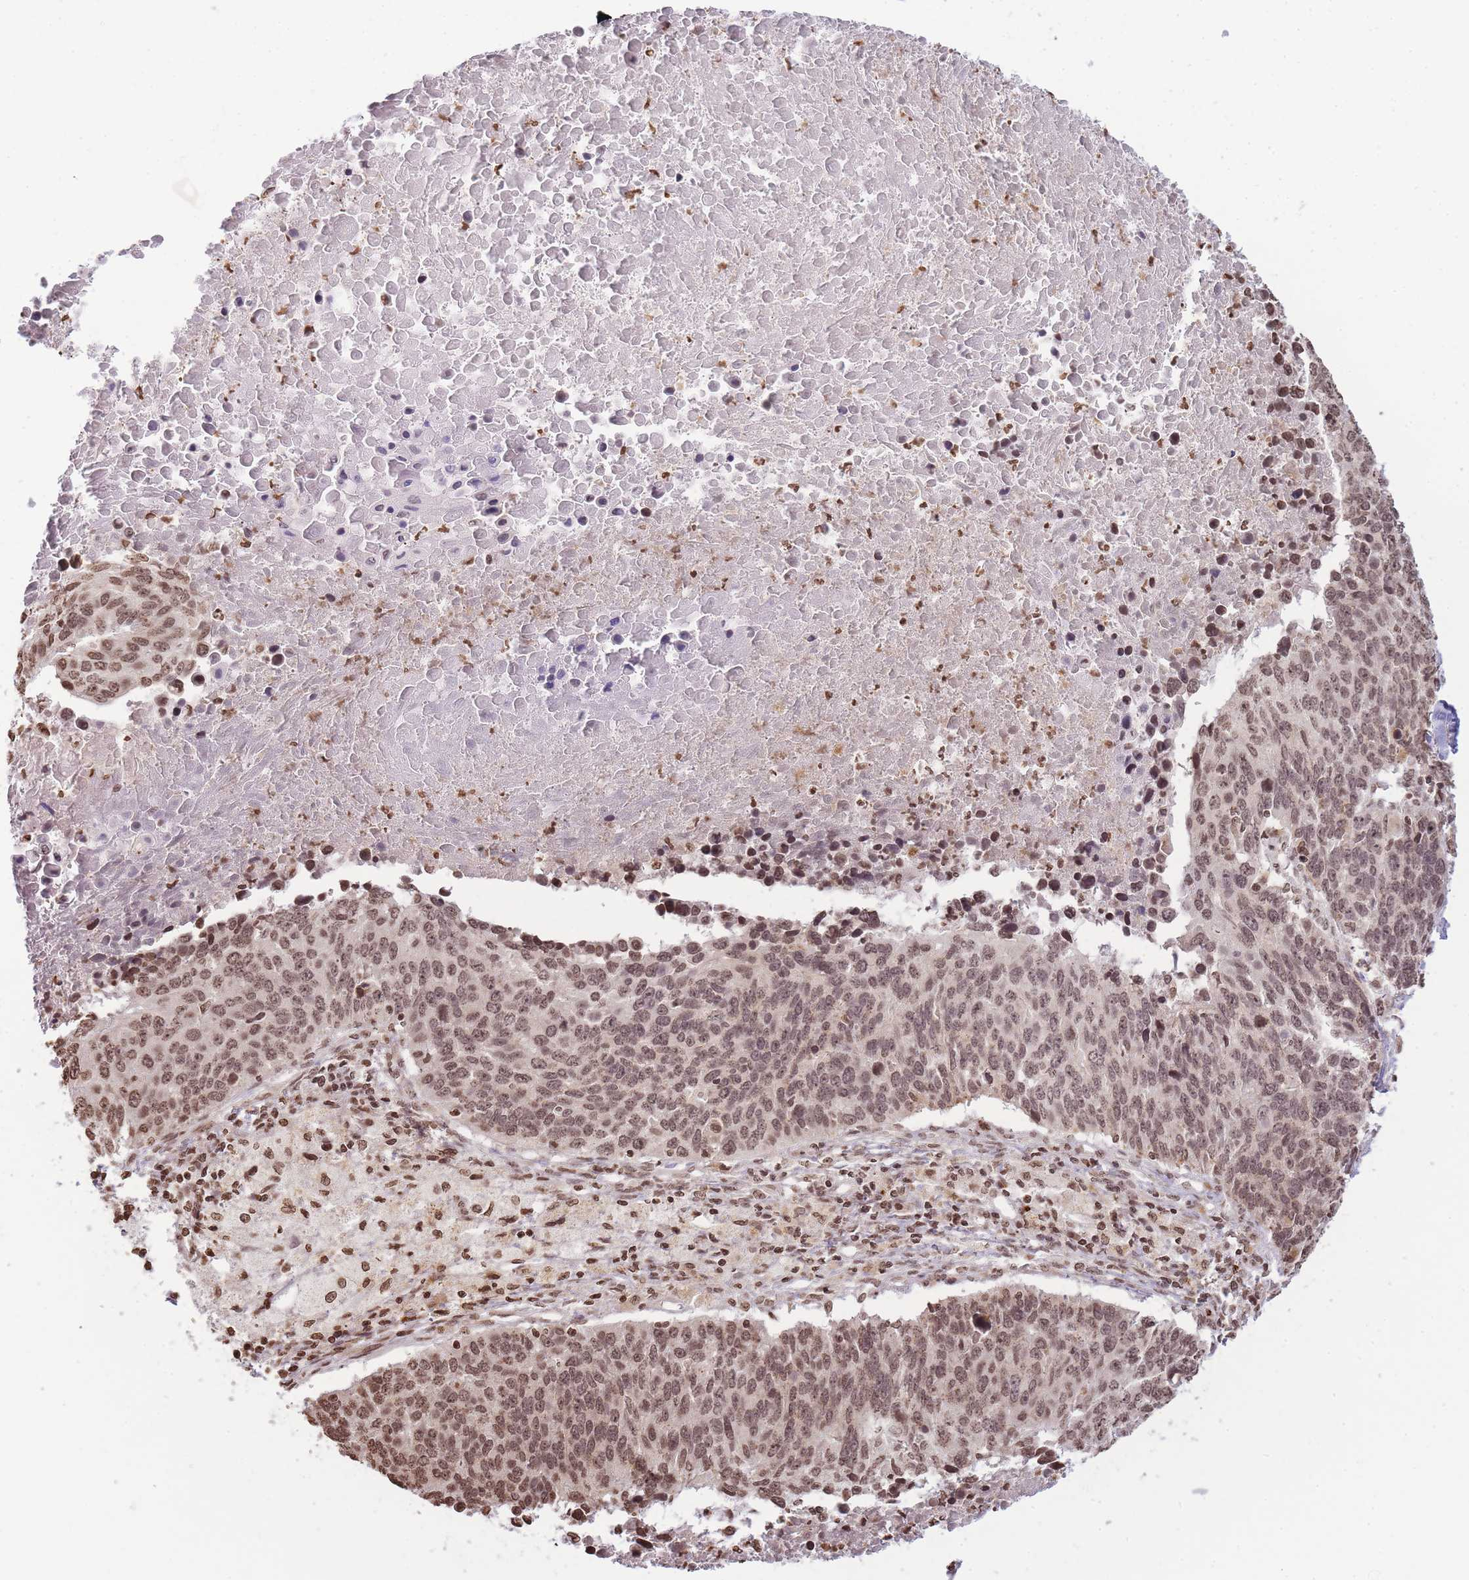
{"staining": {"intensity": "moderate", "quantity": ">75%", "location": "nuclear"}, "tissue": "lung cancer", "cell_type": "Tumor cells", "image_type": "cancer", "snomed": [{"axis": "morphology", "description": "Normal tissue, NOS"}, {"axis": "morphology", "description": "Squamous cell carcinoma, NOS"}, {"axis": "topography", "description": "Lymph node"}, {"axis": "topography", "description": "Lung"}], "caption": "Tumor cells demonstrate medium levels of moderate nuclear positivity in approximately >75% of cells in human lung cancer (squamous cell carcinoma).", "gene": "WWTR1", "patient": {"sex": "male", "age": 66}}